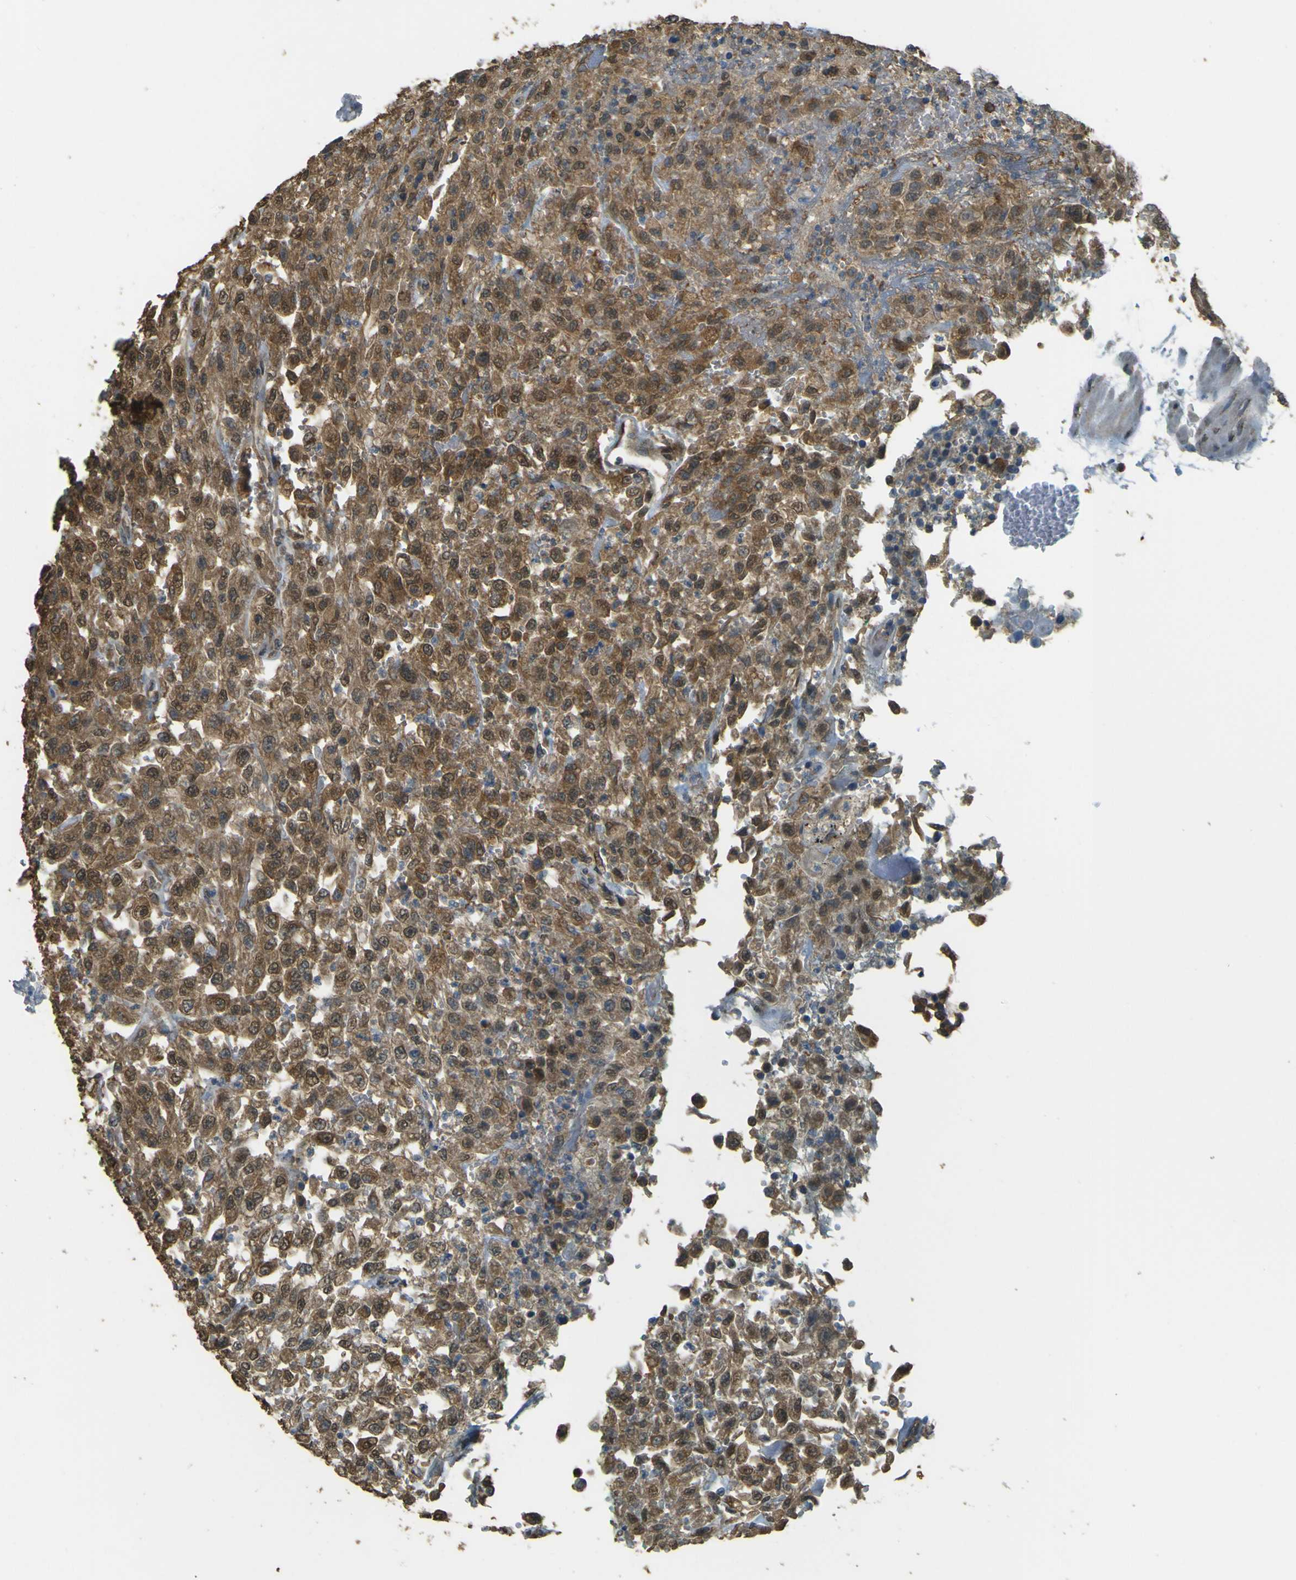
{"staining": {"intensity": "moderate", "quantity": ">75%", "location": "cytoplasmic/membranous,nuclear"}, "tissue": "urothelial cancer", "cell_type": "Tumor cells", "image_type": "cancer", "snomed": [{"axis": "morphology", "description": "Urothelial carcinoma, High grade"}, {"axis": "topography", "description": "Urinary bladder"}], "caption": "DAB (3,3'-diaminobenzidine) immunohistochemical staining of human urothelial cancer exhibits moderate cytoplasmic/membranous and nuclear protein staining in about >75% of tumor cells.", "gene": "GOLGA1", "patient": {"sex": "male", "age": 46}}